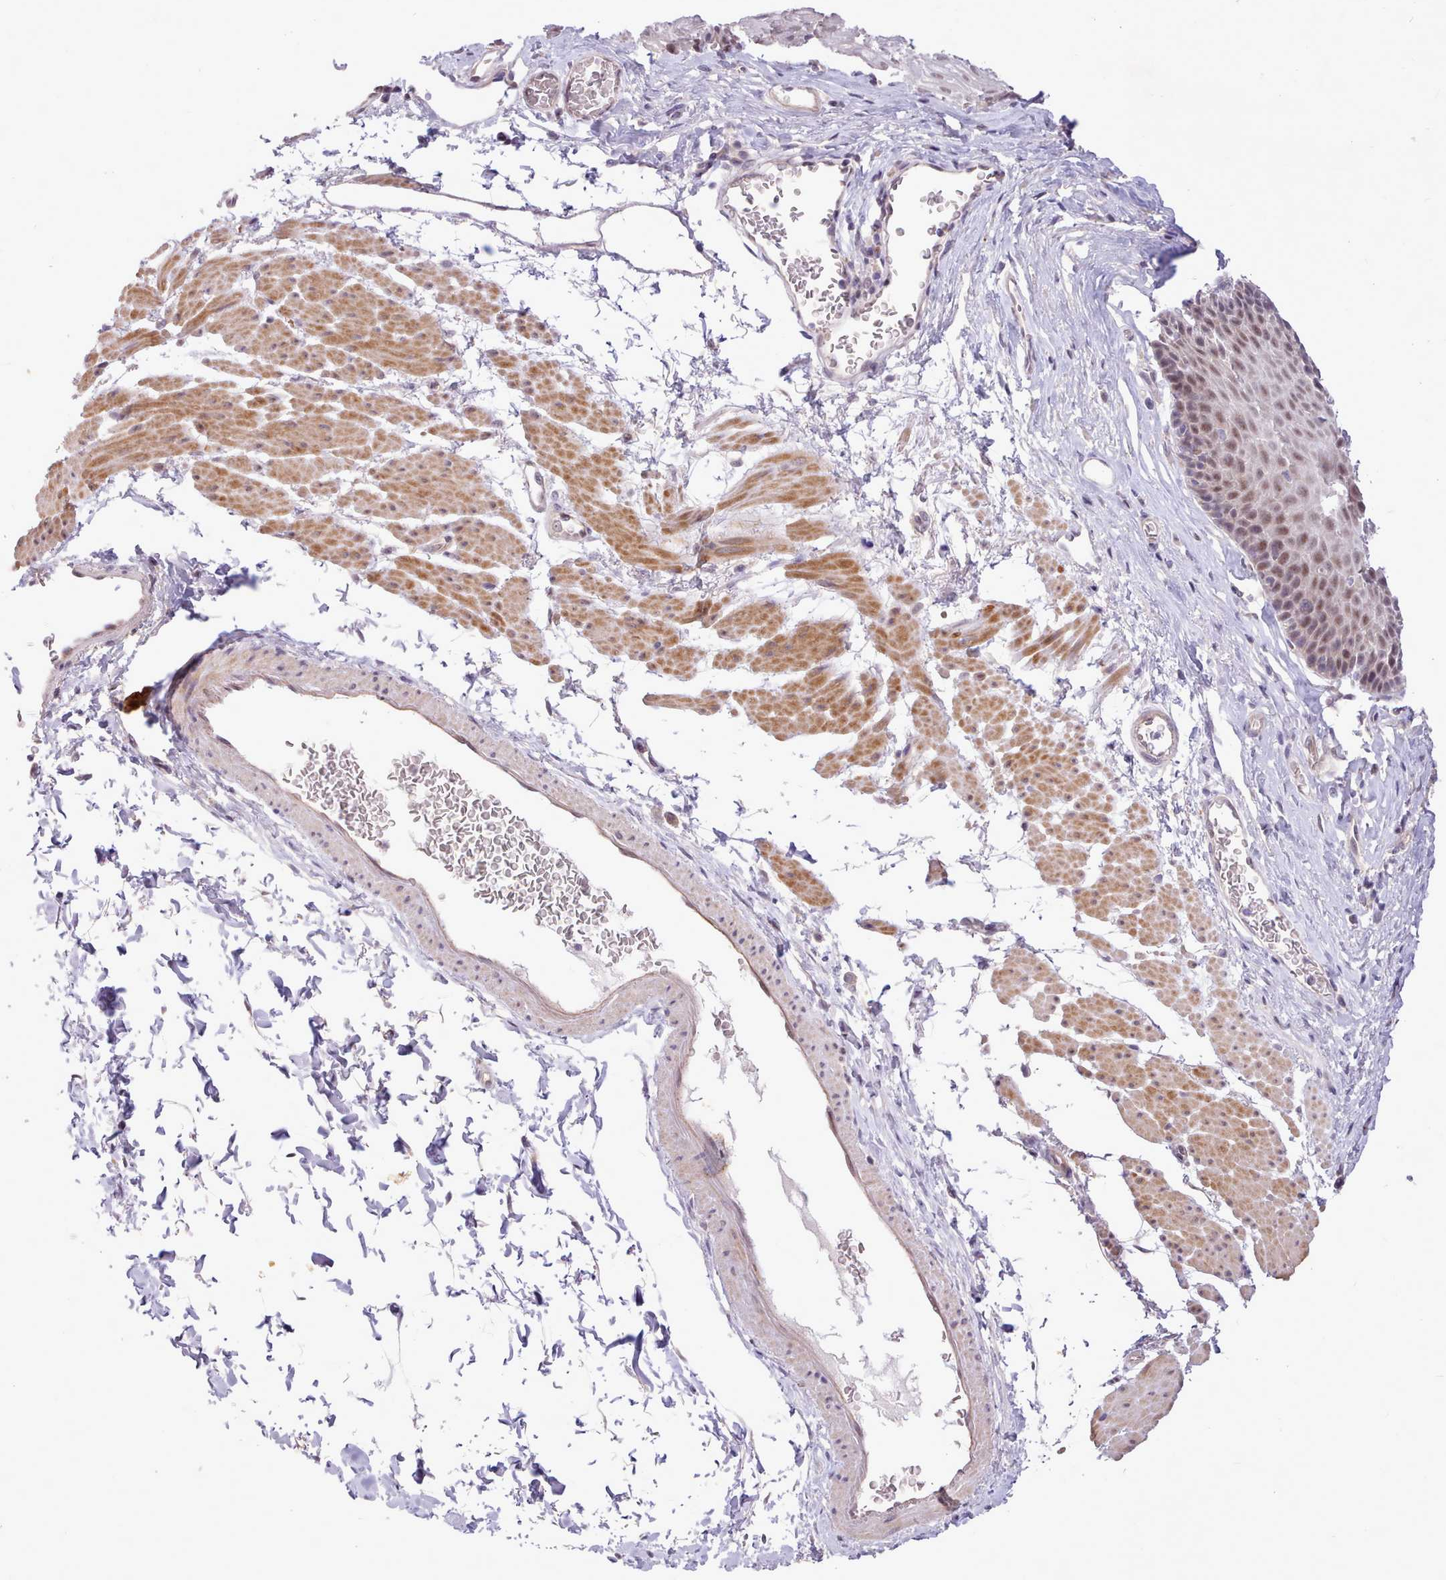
{"staining": {"intensity": "moderate", "quantity": "25%-75%", "location": "nuclear"}, "tissue": "esophagus", "cell_type": "Squamous epithelial cells", "image_type": "normal", "snomed": [{"axis": "morphology", "description": "Normal tissue, NOS"}, {"axis": "topography", "description": "Esophagus"}], "caption": "A brown stain shows moderate nuclear expression of a protein in squamous epithelial cells of benign esophagus.", "gene": "ZNF607", "patient": {"sex": "female", "age": 66}}